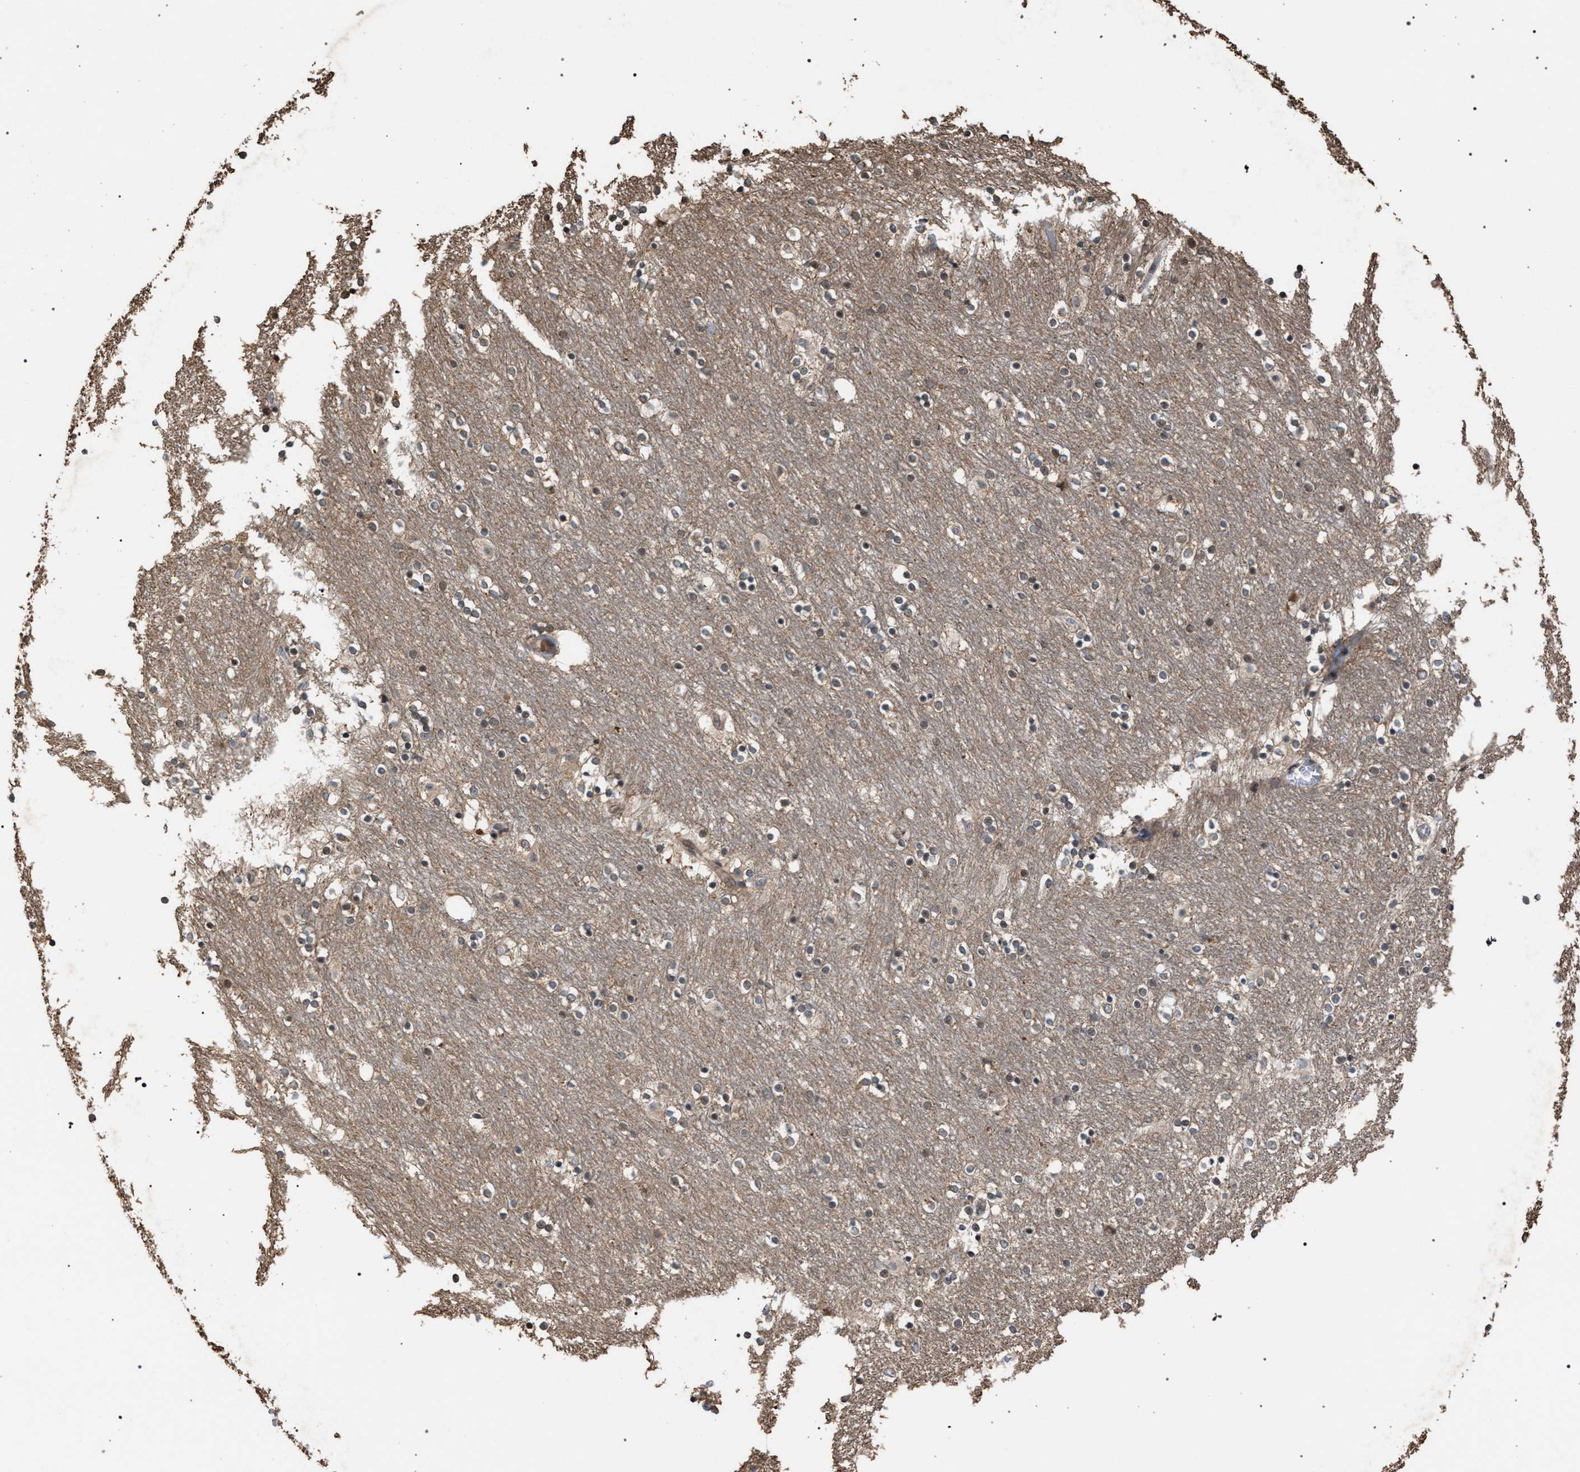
{"staining": {"intensity": "weak", "quantity": ">75%", "location": "cytoplasmic/membranous"}, "tissue": "caudate", "cell_type": "Glial cells", "image_type": "normal", "snomed": [{"axis": "morphology", "description": "Normal tissue, NOS"}, {"axis": "topography", "description": "Lateral ventricle wall"}], "caption": "Immunohistochemistry image of normal human caudate stained for a protein (brown), which exhibits low levels of weak cytoplasmic/membranous staining in approximately >75% of glial cells.", "gene": "IRAK4", "patient": {"sex": "female", "age": 54}}